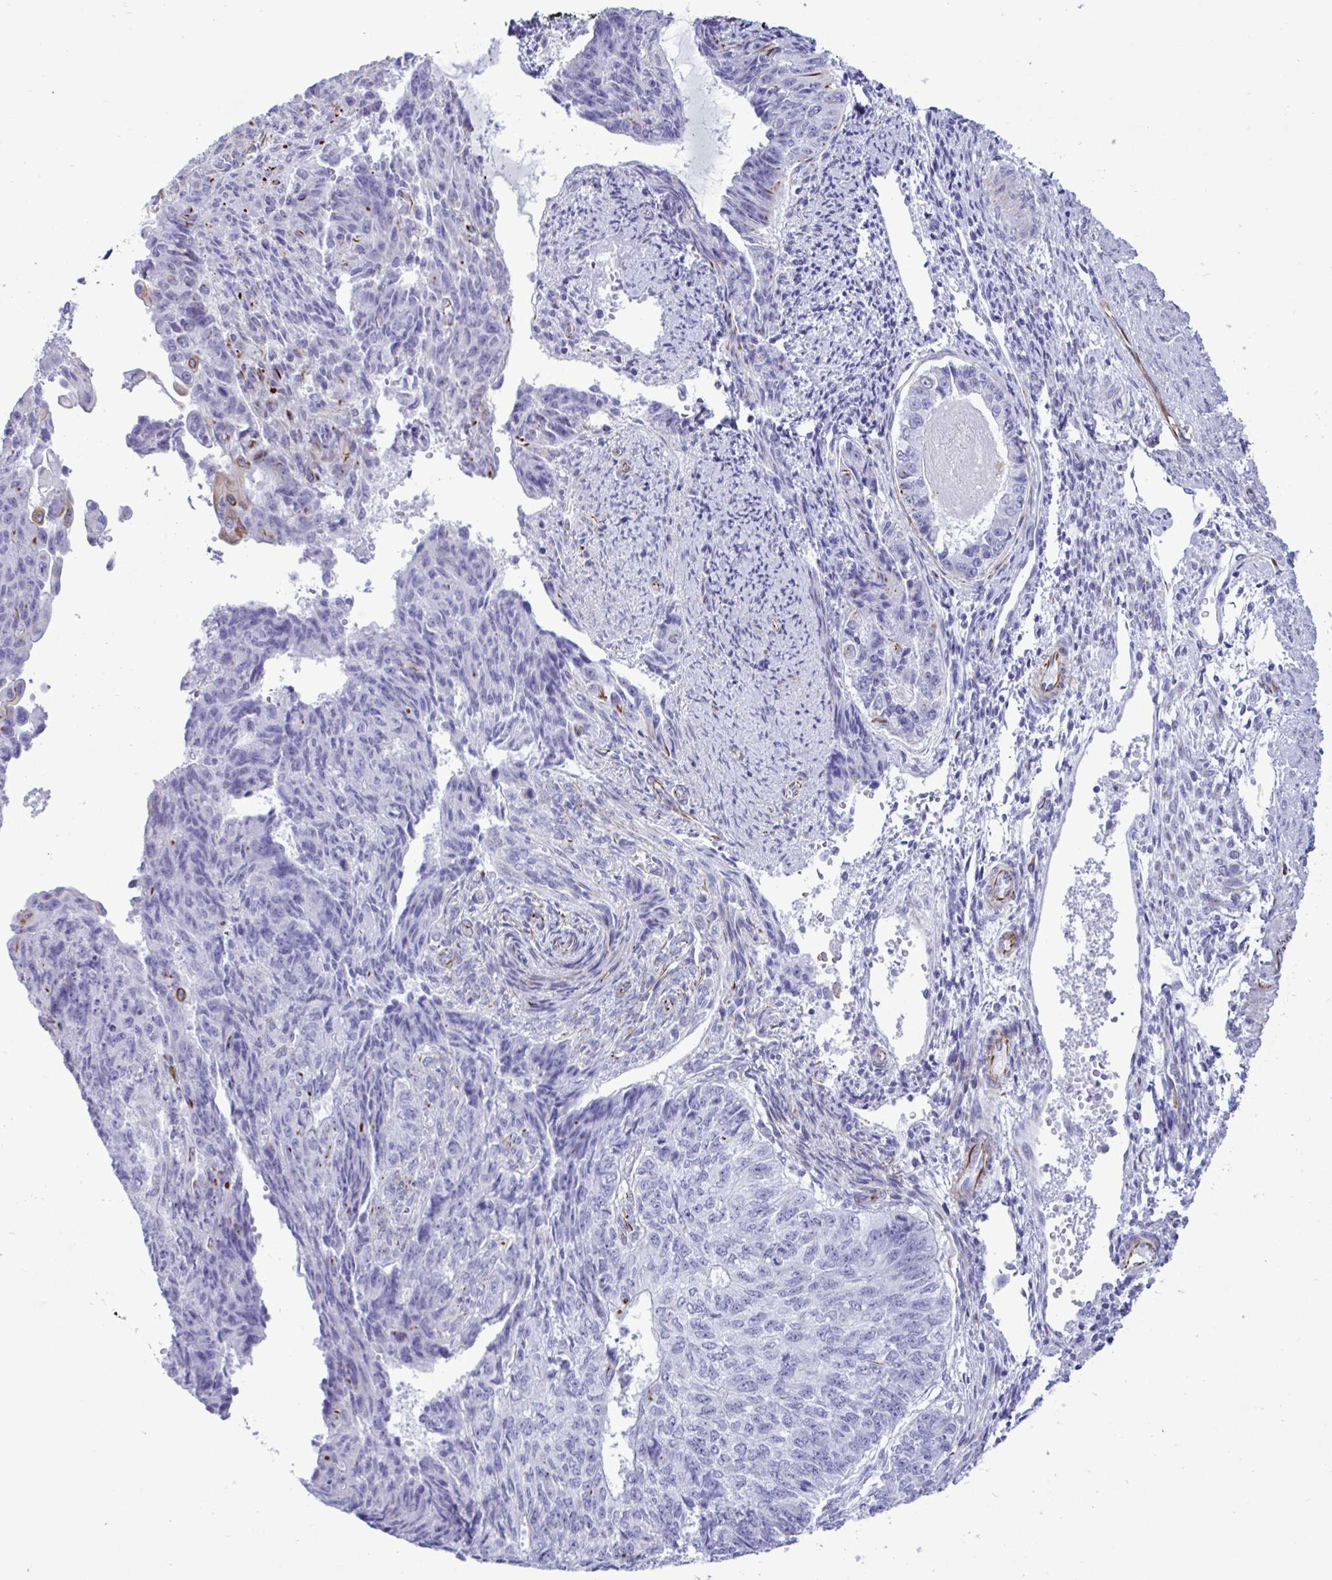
{"staining": {"intensity": "negative", "quantity": "none", "location": "none"}, "tissue": "endometrial cancer", "cell_type": "Tumor cells", "image_type": "cancer", "snomed": [{"axis": "morphology", "description": "Adenocarcinoma, NOS"}, {"axis": "topography", "description": "Endometrium"}], "caption": "An immunohistochemistry photomicrograph of endometrial adenocarcinoma is shown. There is no staining in tumor cells of endometrial adenocarcinoma.", "gene": "SMAD5", "patient": {"sex": "female", "age": 32}}